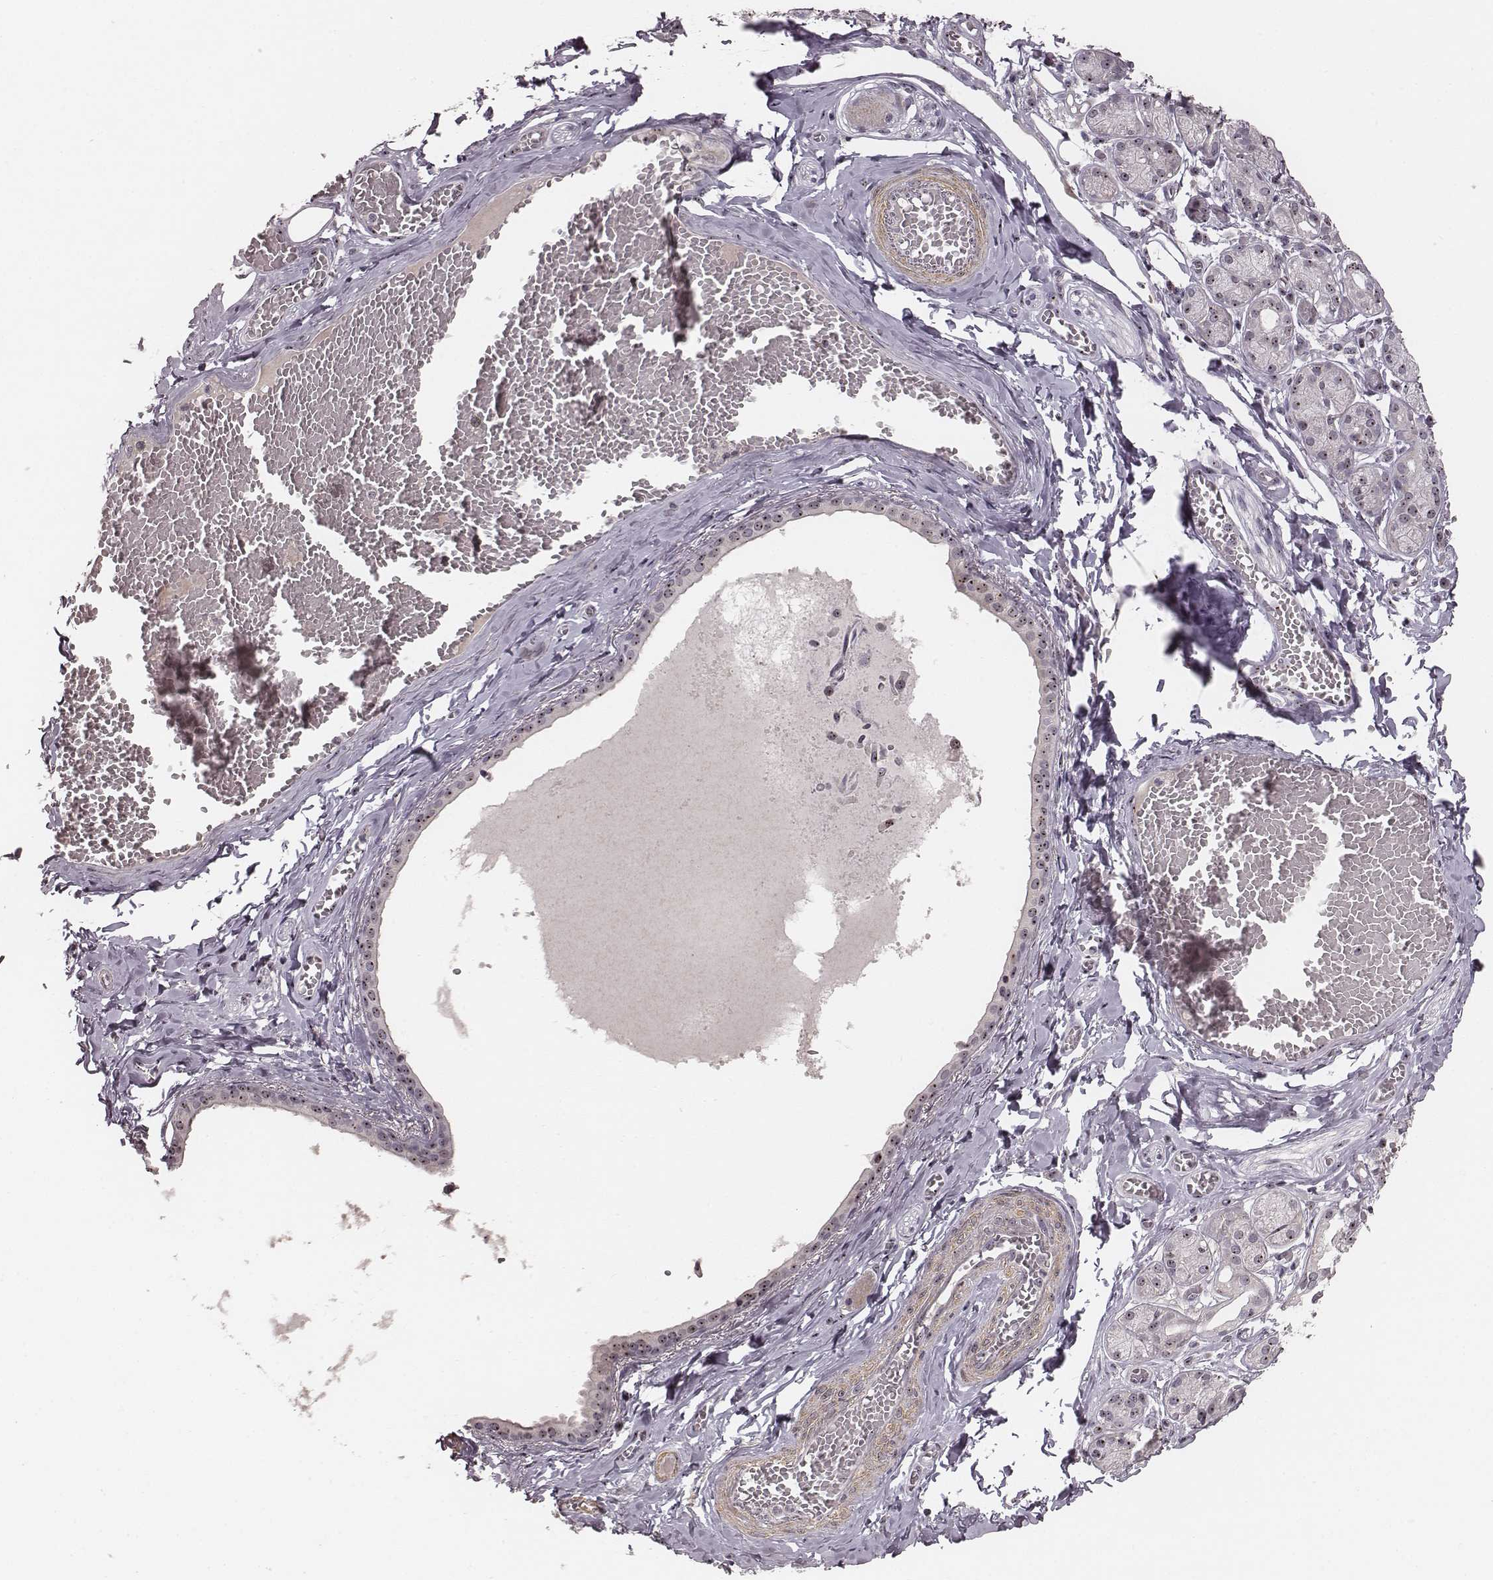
{"staining": {"intensity": "weak", "quantity": ">75%", "location": "nuclear"}, "tissue": "salivary gland", "cell_type": "Glandular cells", "image_type": "normal", "snomed": [{"axis": "morphology", "description": "Normal tissue, NOS"}, {"axis": "topography", "description": "Salivary gland"}, {"axis": "topography", "description": "Peripheral nerve tissue"}], "caption": "A histopathology image of human salivary gland stained for a protein reveals weak nuclear brown staining in glandular cells.", "gene": "NOP56", "patient": {"sex": "male", "age": 71}}